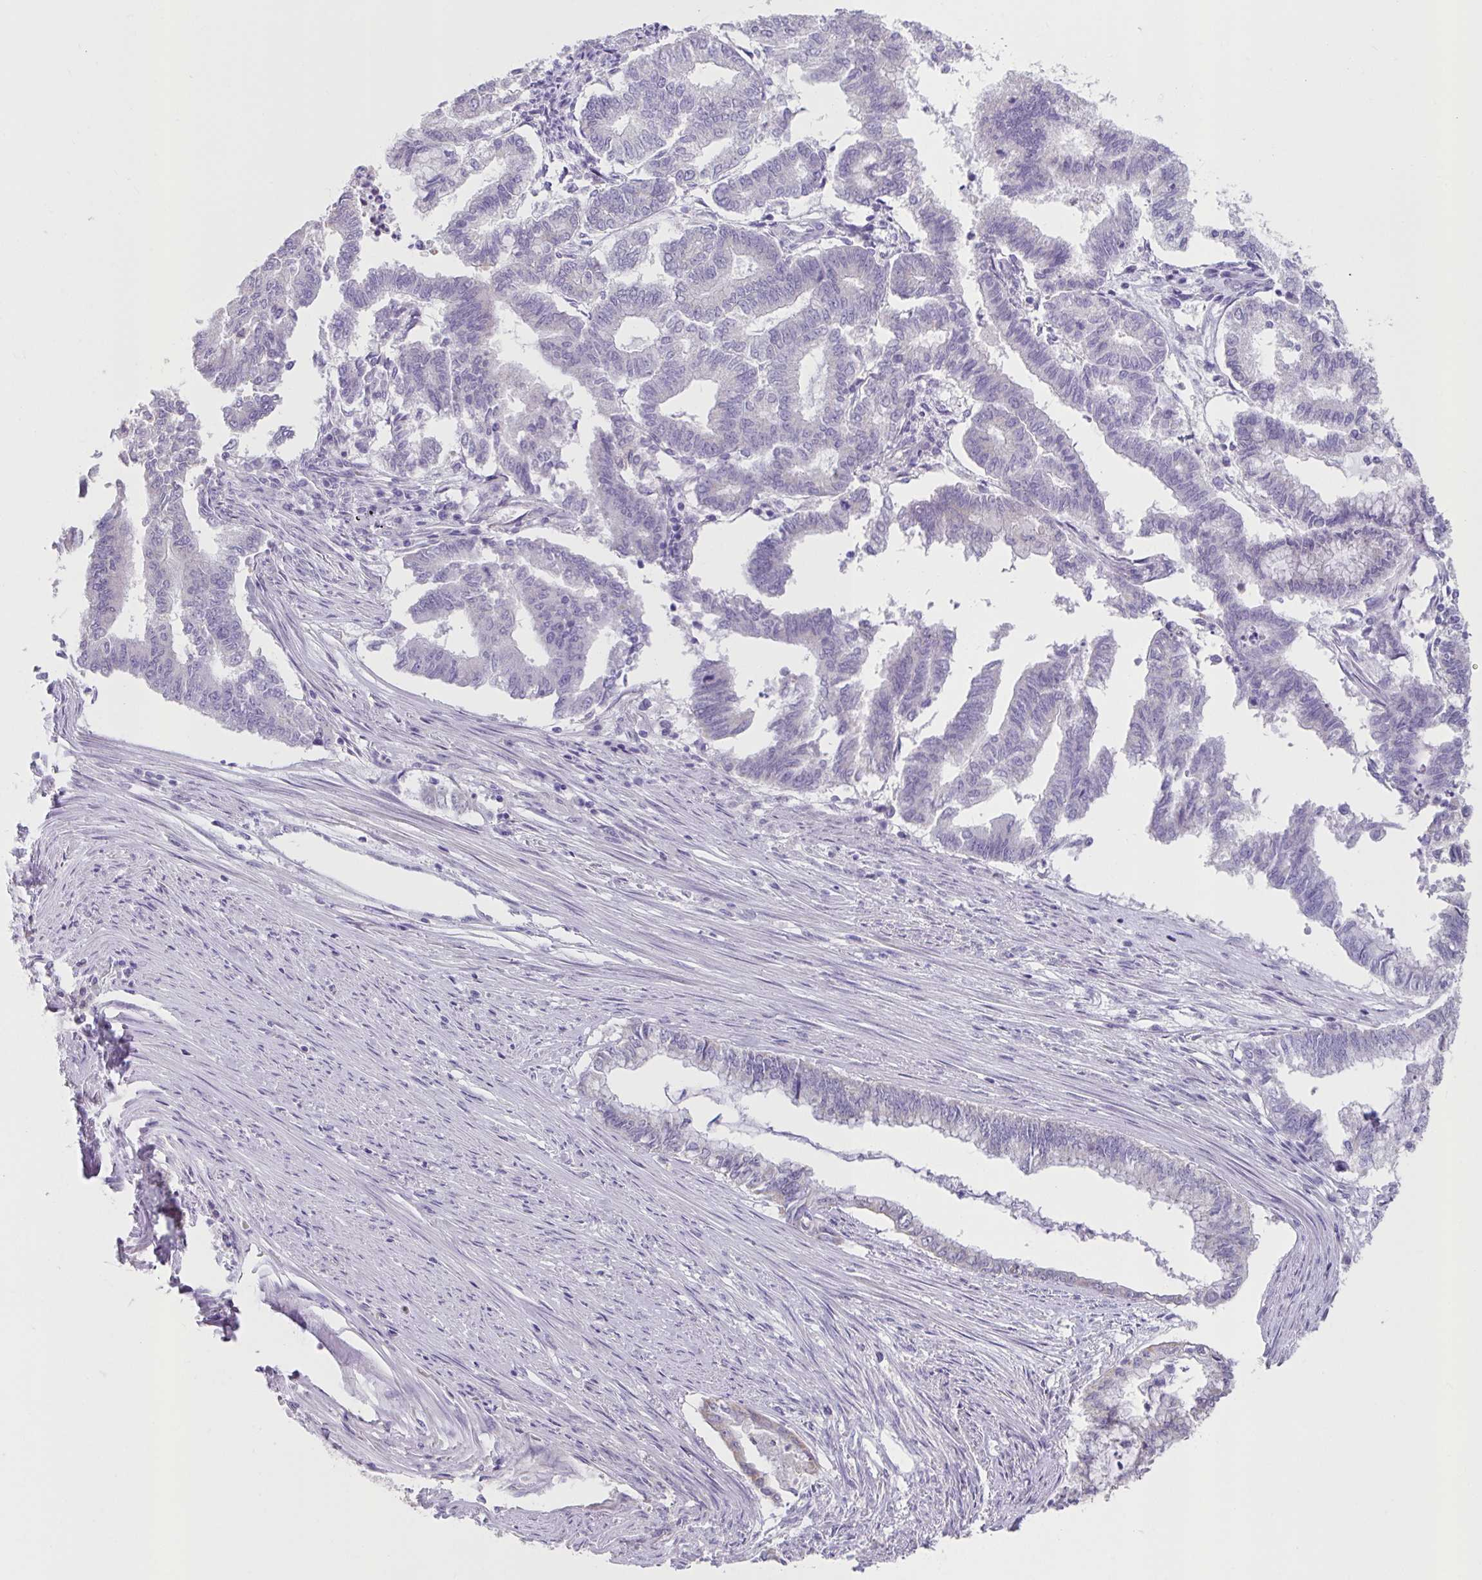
{"staining": {"intensity": "negative", "quantity": "none", "location": "none"}, "tissue": "endometrial cancer", "cell_type": "Tumor cells", "image_type": "cancer", "snomed": [{"axis": "morphology", "description": "Adenocarcinoma, NOS"}, {"axis": "topography", "description": "Endometrium"}], "caption": "An IHC micrograph of endometrial adenocarcinoma is shown. There is no staining in tumor cells of endometrial adenocarcinoma.", "gene": "CXCR1", "patient": {"sex": "female", "age": 79}}